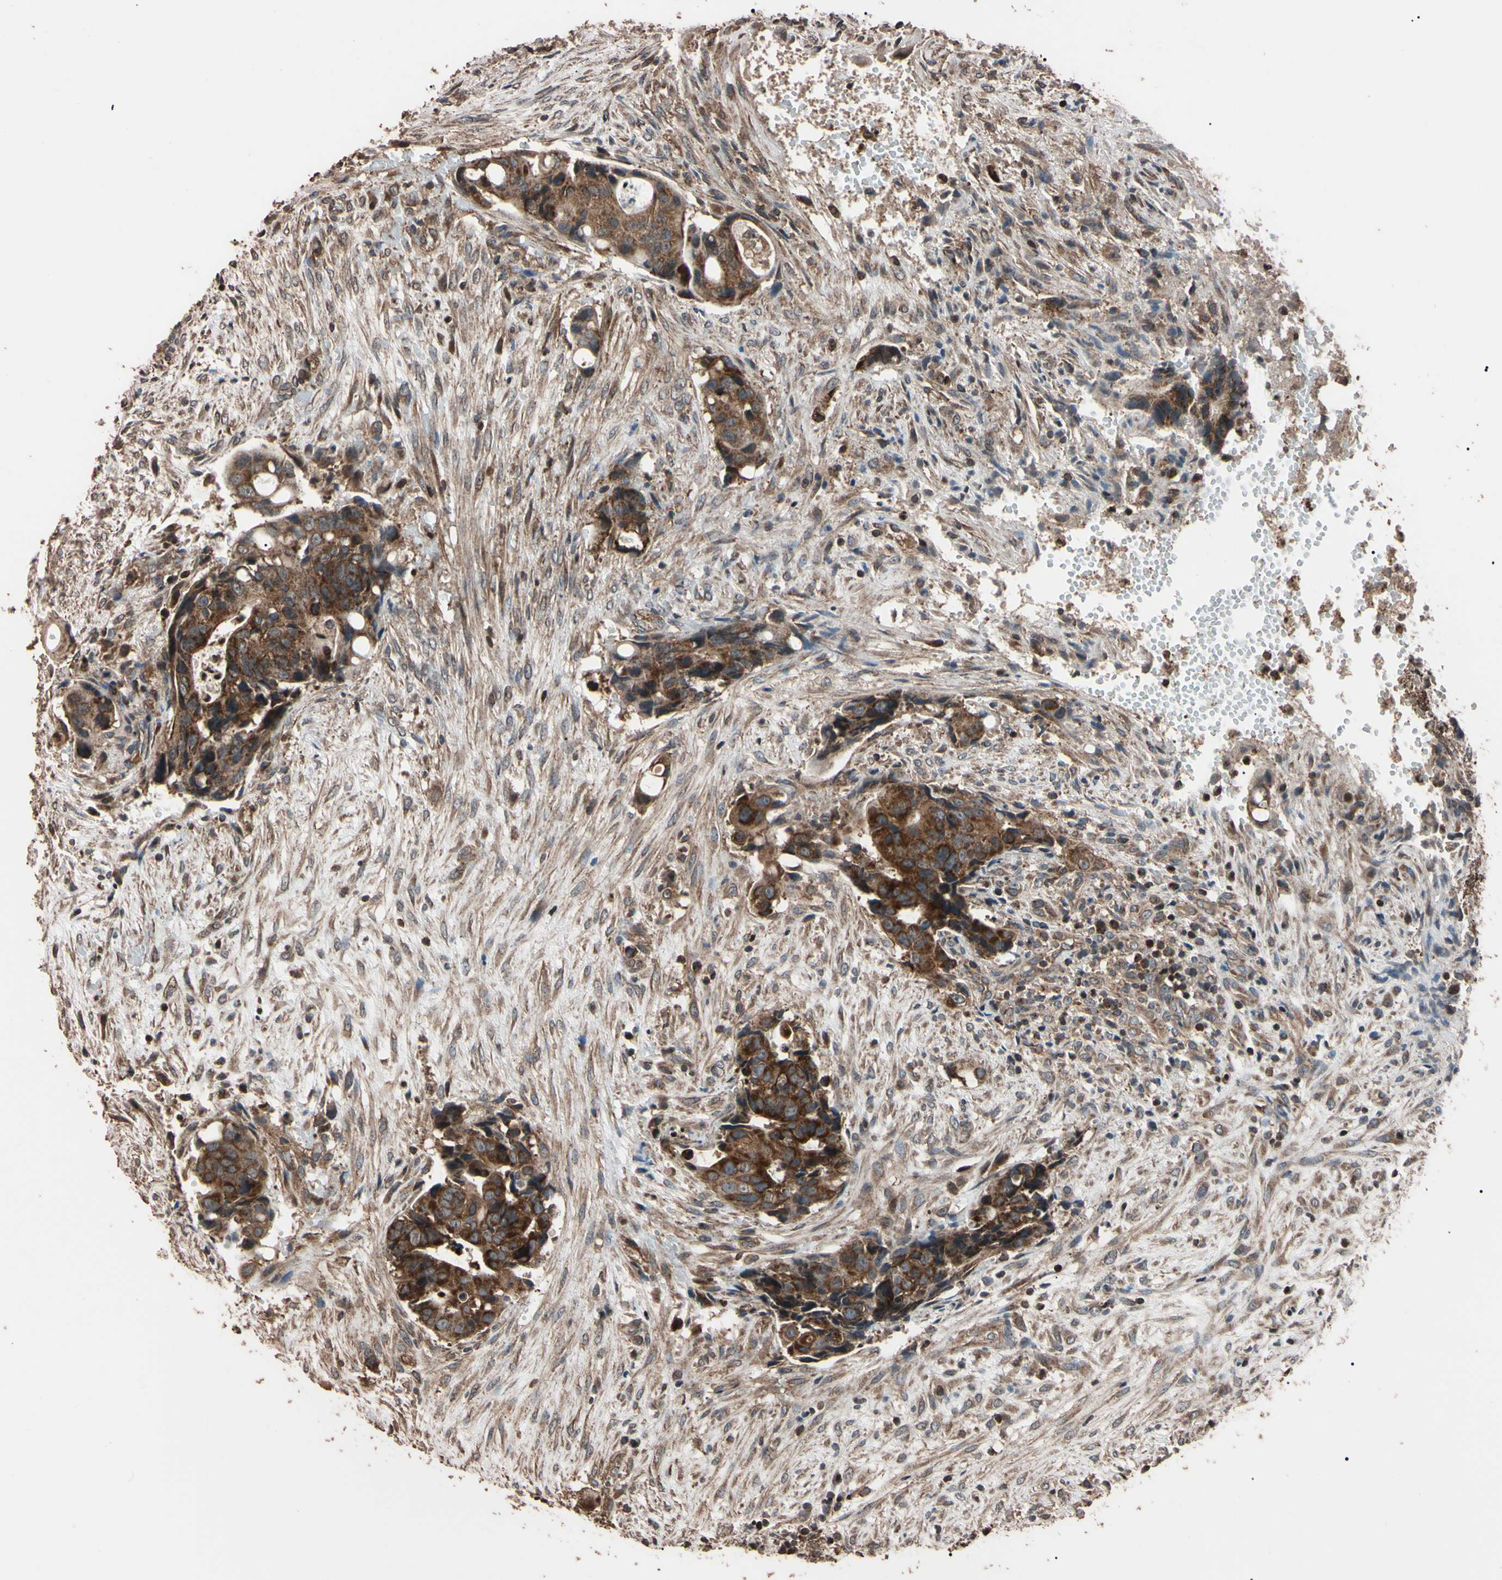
{"staining": {"intensity": "moderate", "quantity": "25%-75%", "location": "cytoplasmic/membranous"}, "tissue": "colorectal cancer", "cell_type": "Tumor cells", "image_type": "cancer", "snomed": [{"axis": "morphology", "description": "Adenocarcinoma, NOS"}, {"axis": "topography", "description": "Colon"}], "caption": "The immunohistochemical stain shows moderate cytoplasmic/membranous expression in tumor cells of colorectal cancer tissue.", "gene": "TNFRSF1A", "patient": {"sex": "female", "age": 57}}